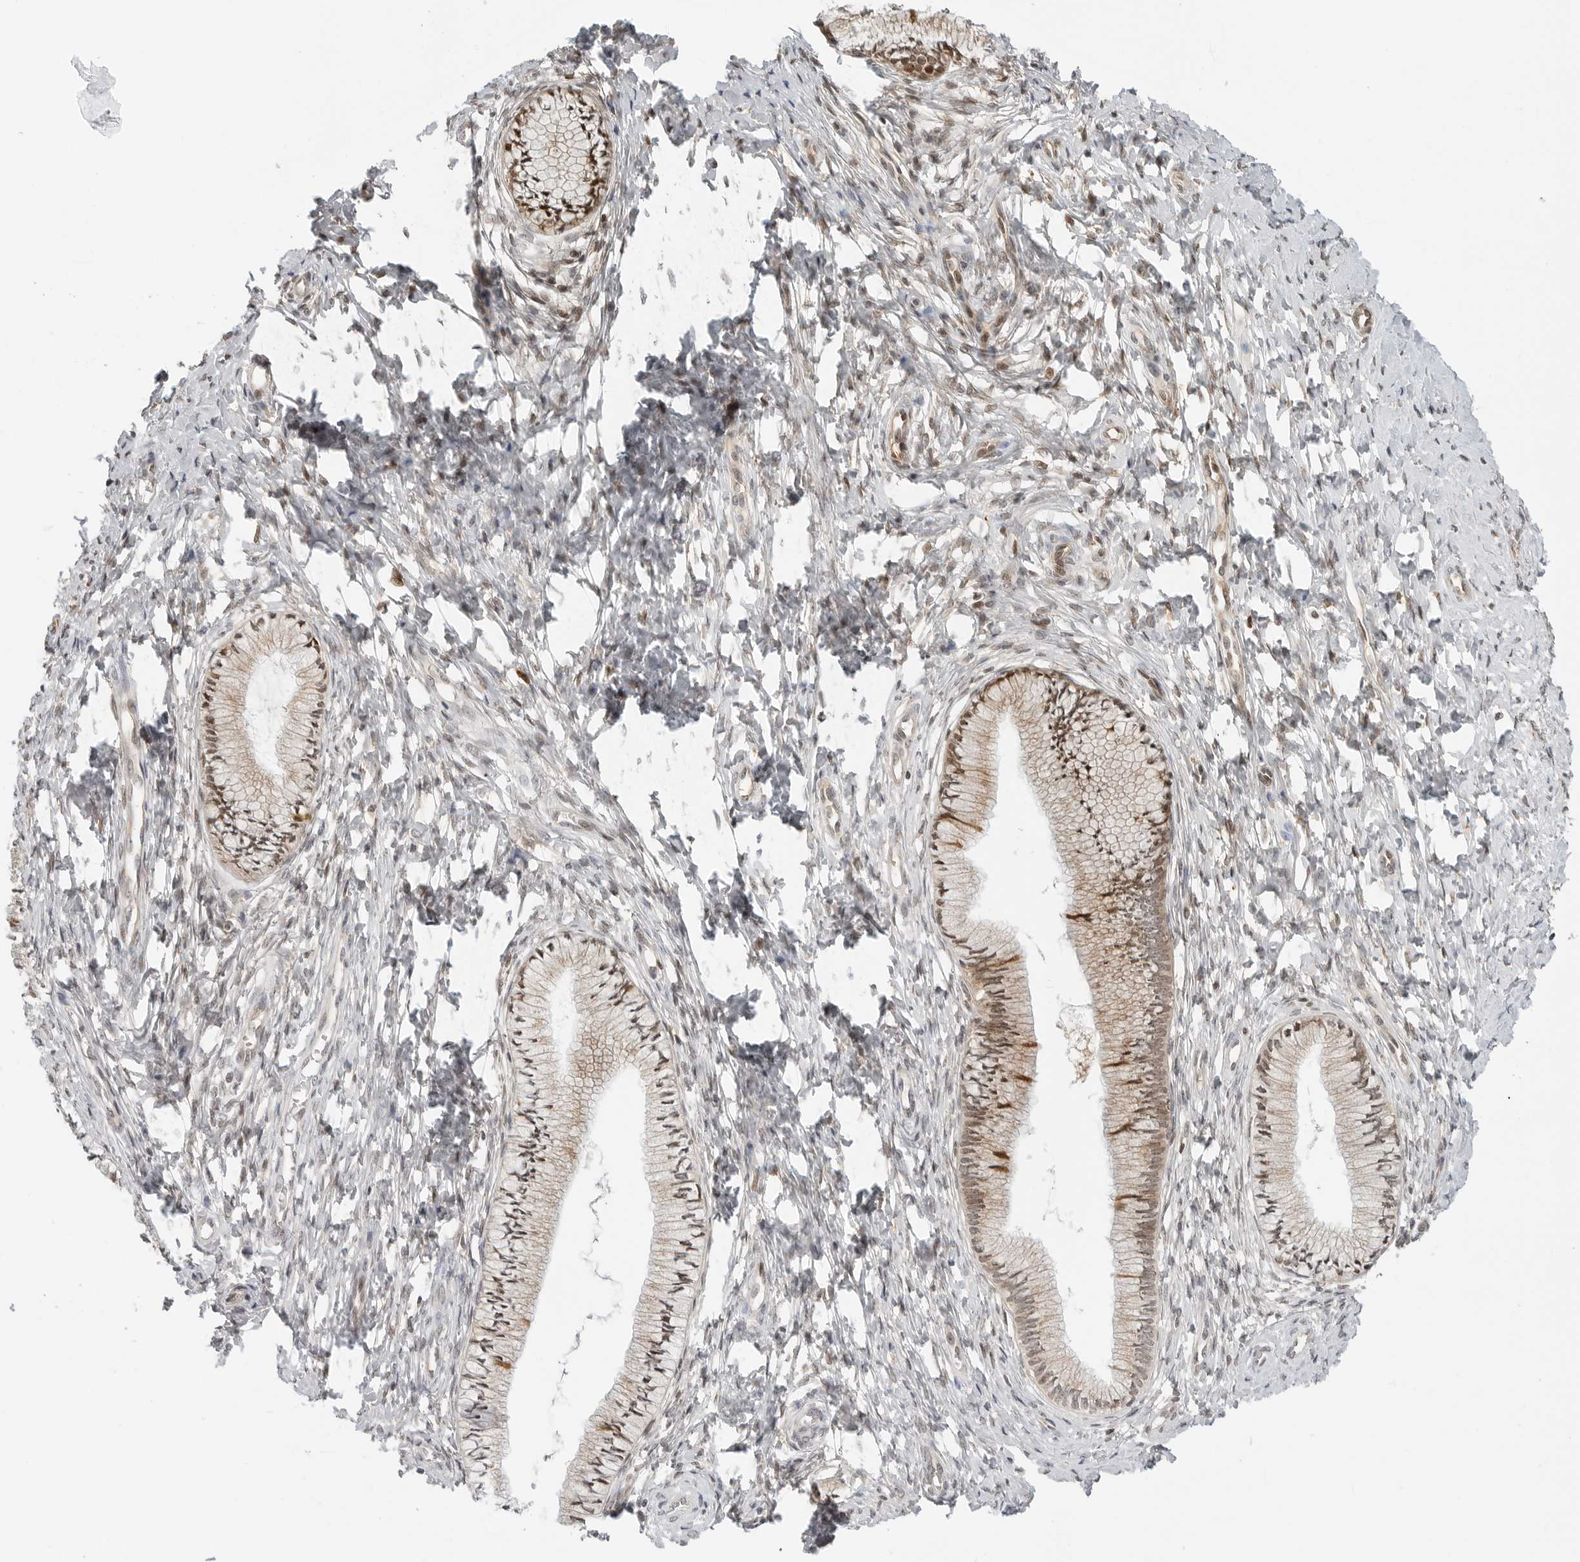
{"staining": {"intensity": "moderate", "quantity": ">75%", "location": "cytoplasmic/membranous,nuclear"}, "tissue": "cervix", "cell_type": "Glandular cells", "image_type": "normal", "snomed": [{"axis": "morphology", "description": "Normal tissue, NOS"}, {"axis": "topography", "description": "Cervix"}], "caption": "Immunohistochemistry image of benign cervix stained for a protein (brown), which shows medium levels of moderate cytoplasmic/membranous,nuclear staining in approximately >75% of glandular cells.", "gene": "TIPRL", "patient": {"sex": "female", "age": 36}}